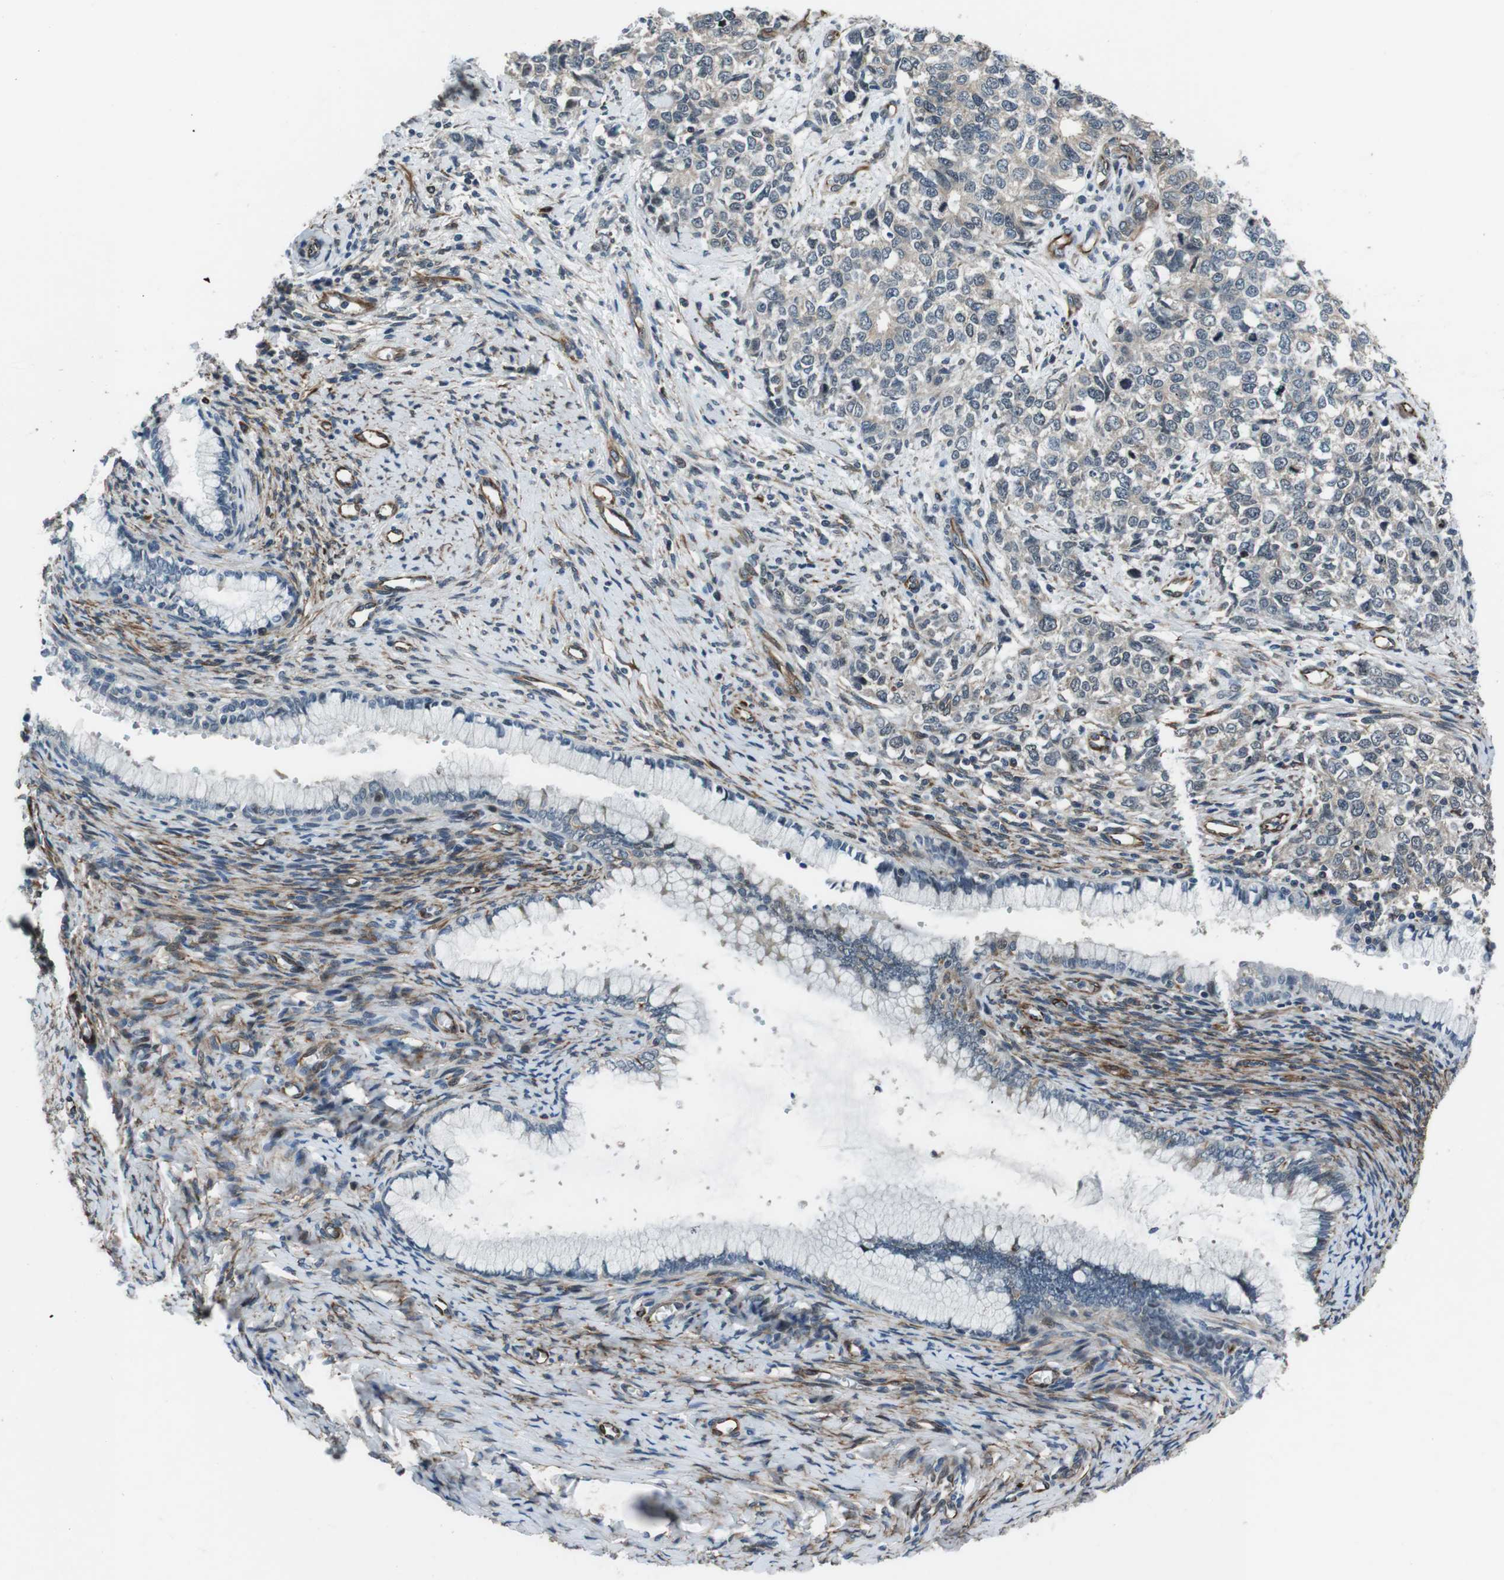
{"staining": {"intensity": "negative", "quantity": "none", "location": "none"}, "tissue": "cervical cancer", "cell_type": "Tumor cells", "image_type": "cancer", "snomed": [{"axis": "morphology", "description": "Squamous cell carcinoma, NOS"}, {"axis": "topography", "description": "Cervix"}], "caption": "Tumor cells show no significant protein staining in squamous cell carcinoma (cervical).", "gene": "LRRC49", "patient": {"sex": "female", "age": 63}}